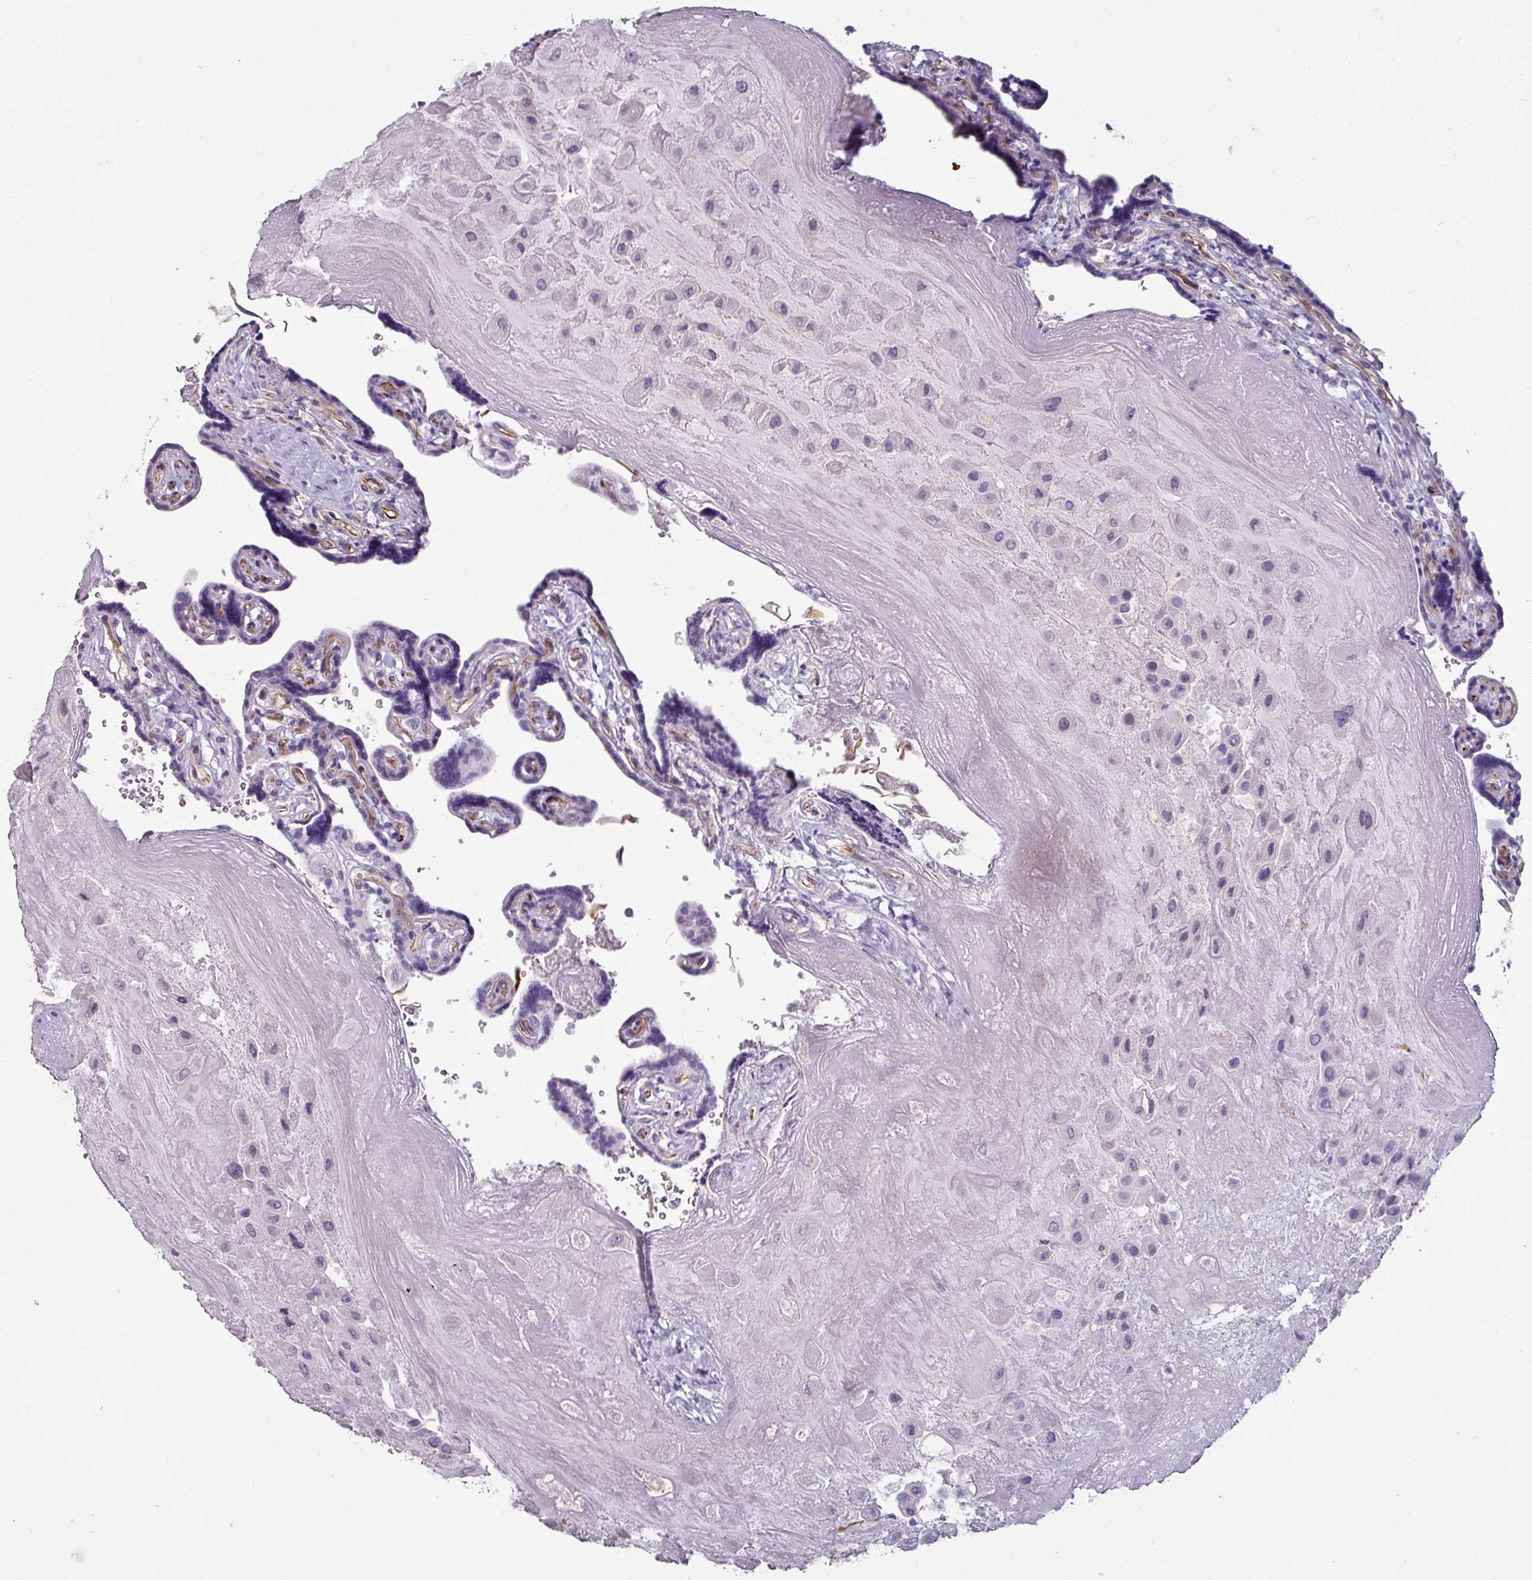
{"staining": {"intensity": "negative", "quantity": "none", "location": "none"}, "tissue": "placenta", "cell_type": "Decidual cells", "image_type": "normal", "snomed": [{"axis": "morphology", "description": "Normal tissue, NOS"}, {"axis": "topography", "description": "Placenta"}], "caption": "Human placenta stained for a protein using immunohistochemistry (IHC) reveals no positivity in decidual cells.", "gene": "EYA3", "patient": {"sex": "female", "age": 32}}